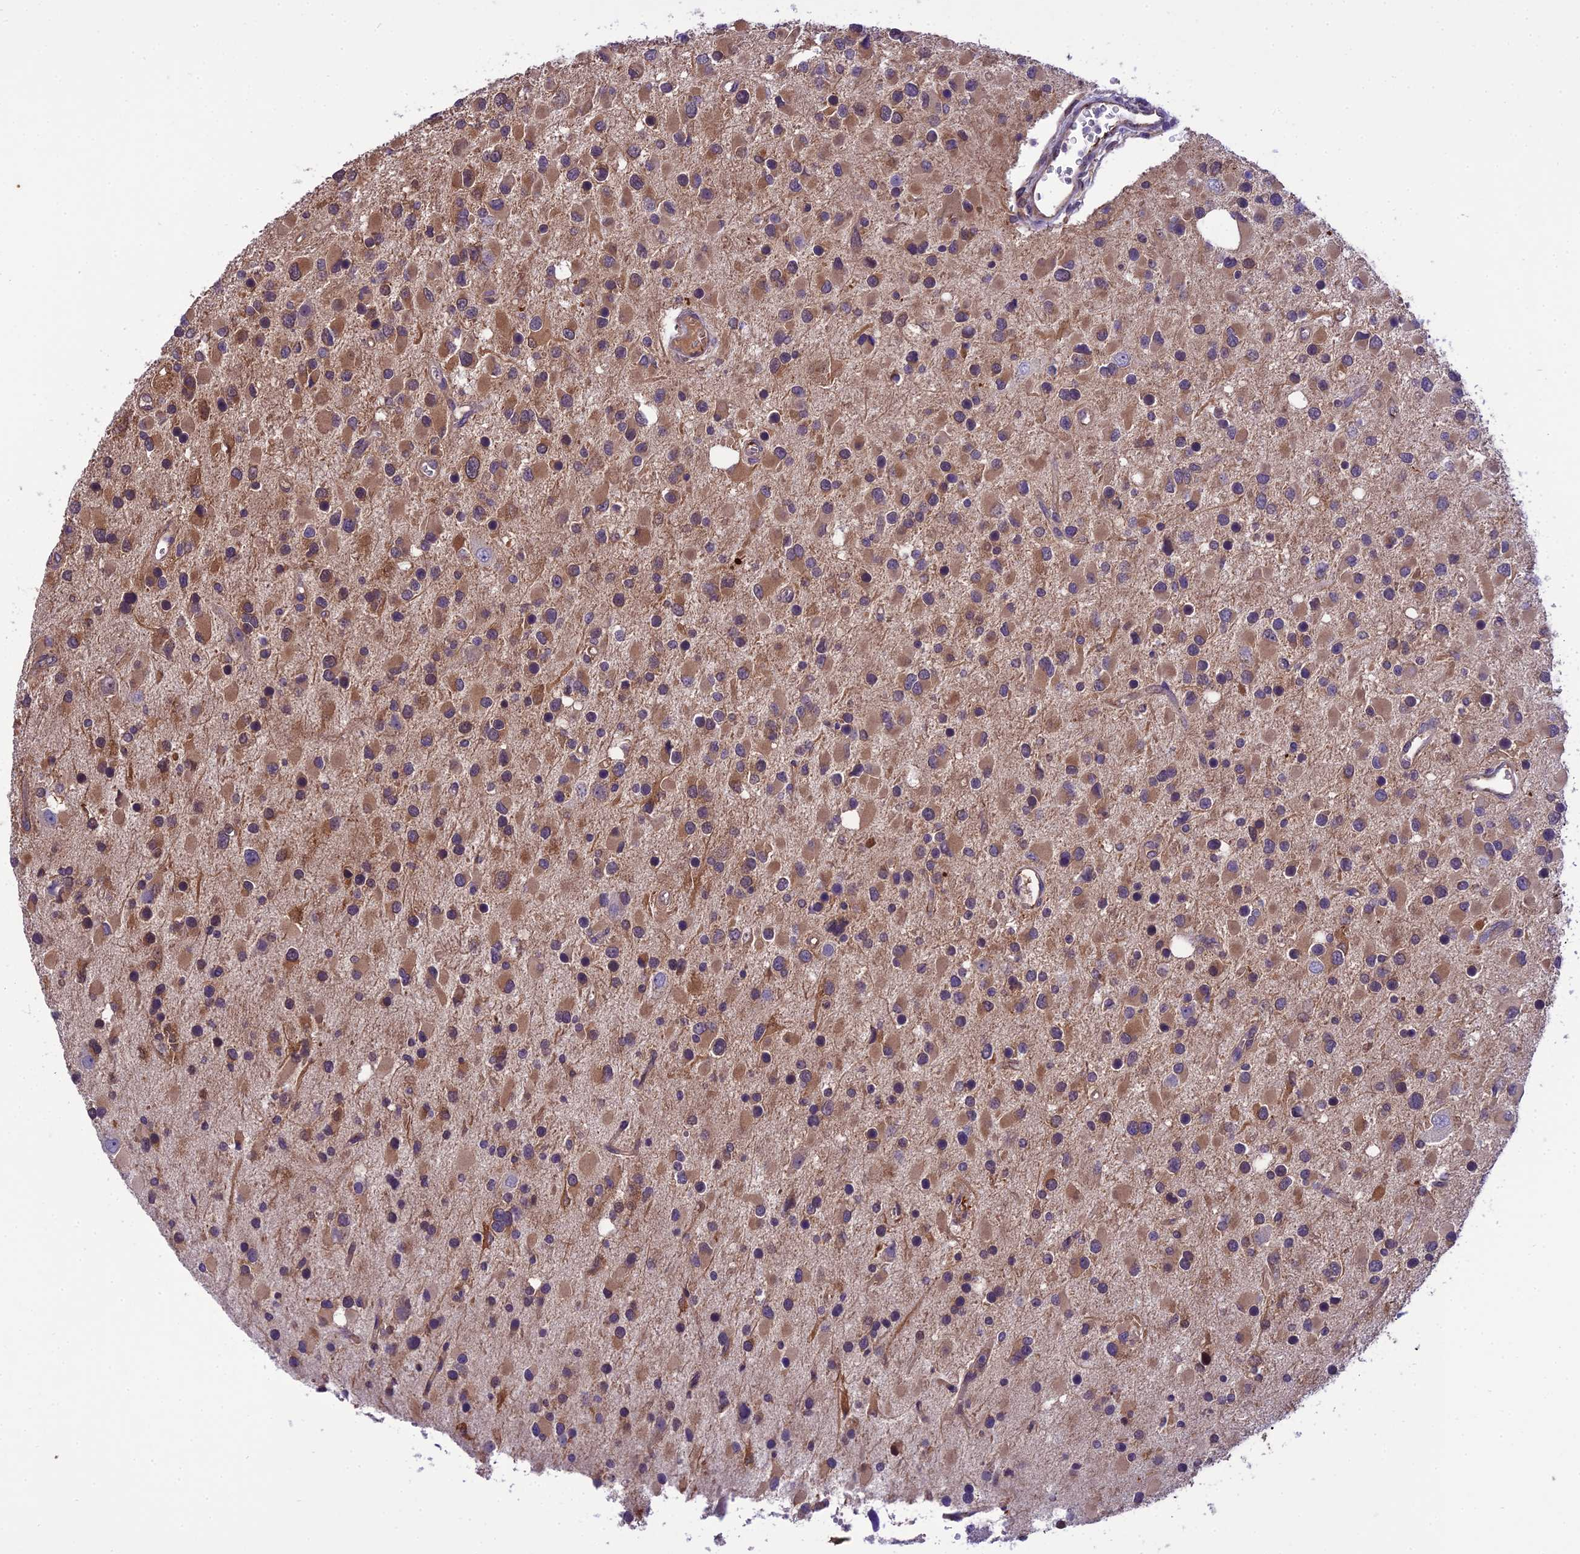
{"staining": {"intensity": "moderate", "quantity": ">75%", "location": "cytoplasmic/membranous"}, "tissue": "glioma", "cell_type": "Tumor cells", "image_type": "cancer", "snomed": [{"axis": "morphology", "description": "Glioma, malignant, High grade"}, {"axis": "topography", "description": "Brain"}], "caption": "DAB immunohistochemical staining of glioma exhibits moderate cytoplasmic/membranous protein expression in about >75% of tumor cells.", "gene": "BORCS6", "patient": {"sex": "male", "age": 53}}